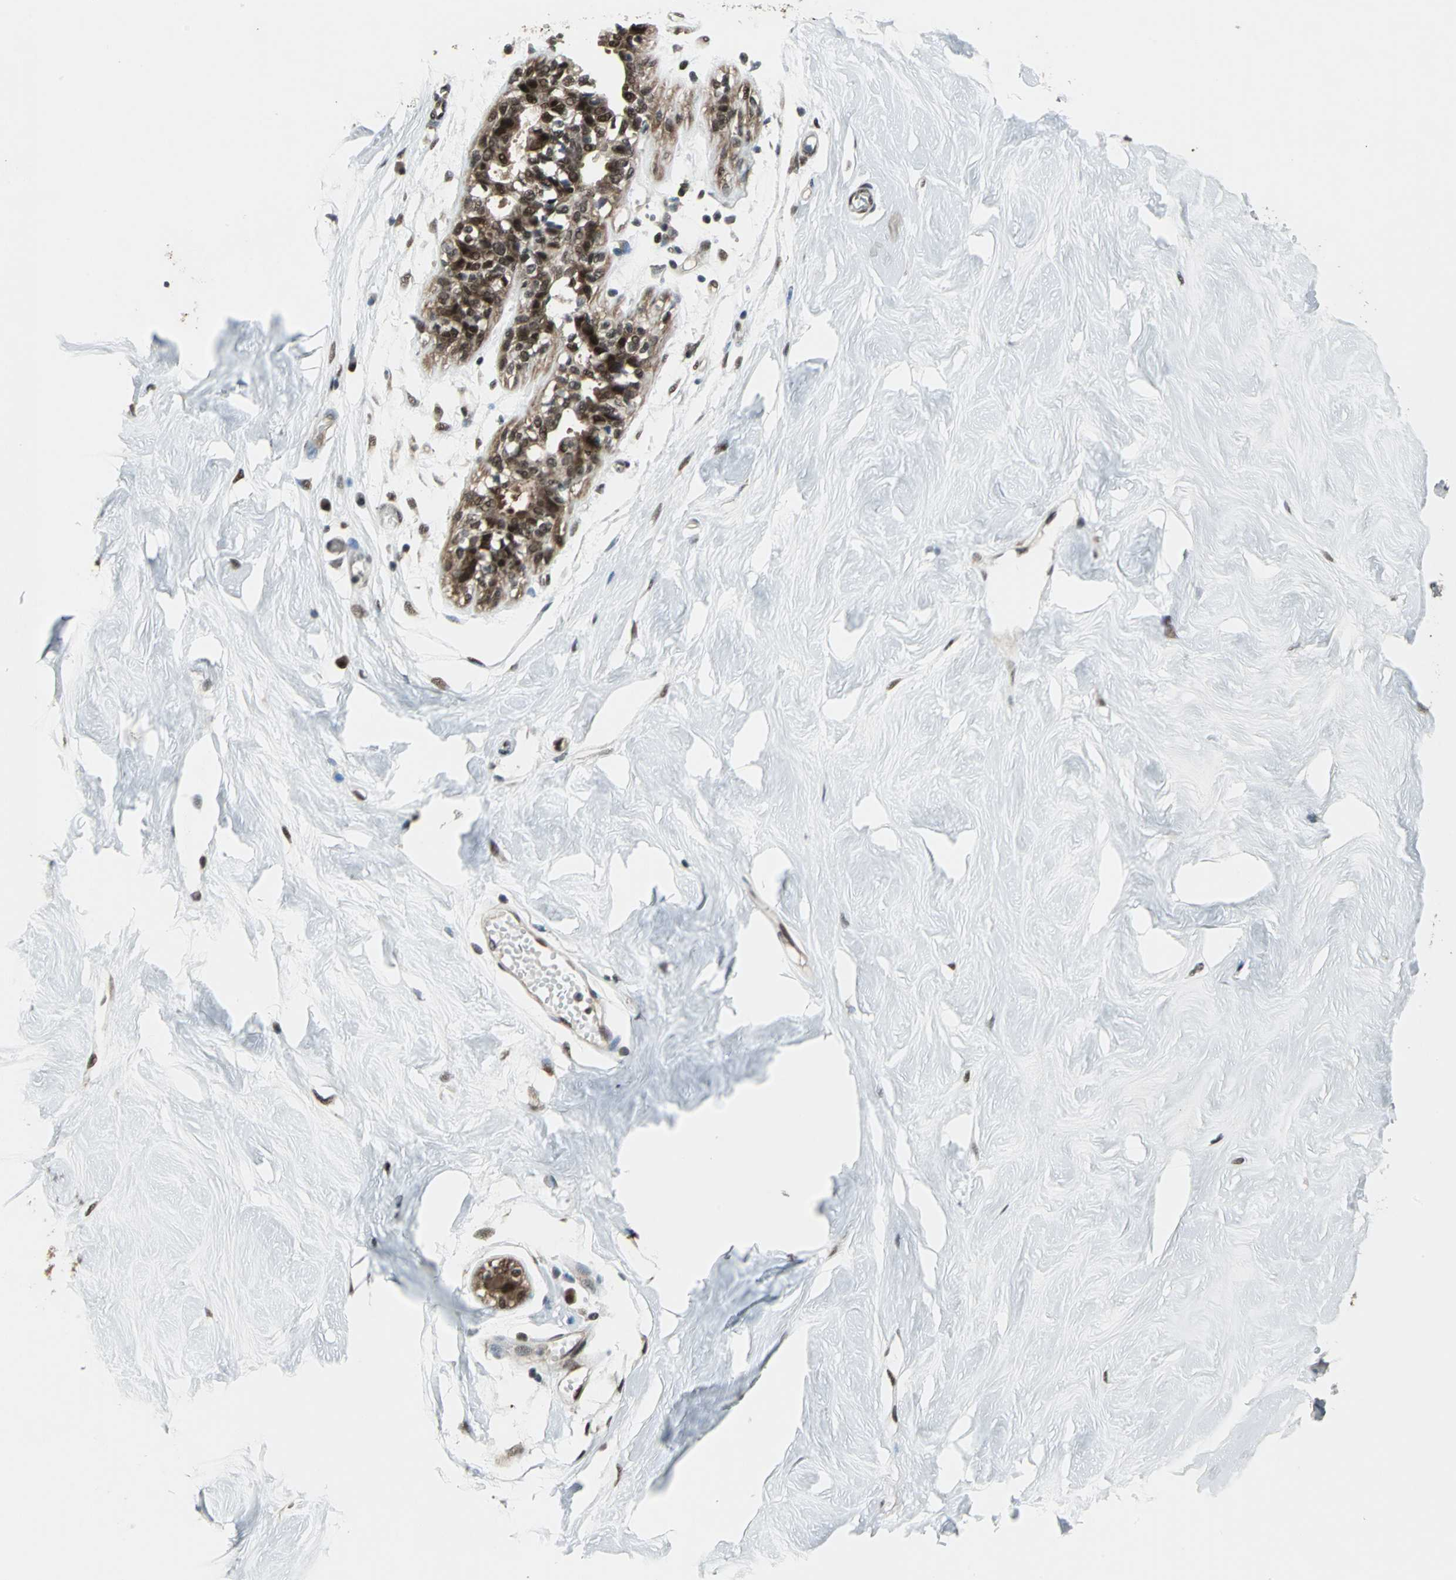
{"staining": {"intensity": "moderate", "quantity": "25%-75%", "location": "nuclear"}, "tissue": "breast", "cell_type": "Adipocytes", "image_type": "normal", "snomed": [{"axis": "morphology", "description": "Normal tissue, NOS"}, {"axis": "topography", "description": "Breast"}, {"axis": "topography", "description": "Soft tissue"}], "caption": "Protein staining by immunohistochemistry reveals moderate nuclear expression in approximately 25%-75% of adipocytes in unremarkable breast. (IHC, brightfield microscopy, high magnification).", "gene": "COPS5", "patient": {"sex": "female", "age": 25}}